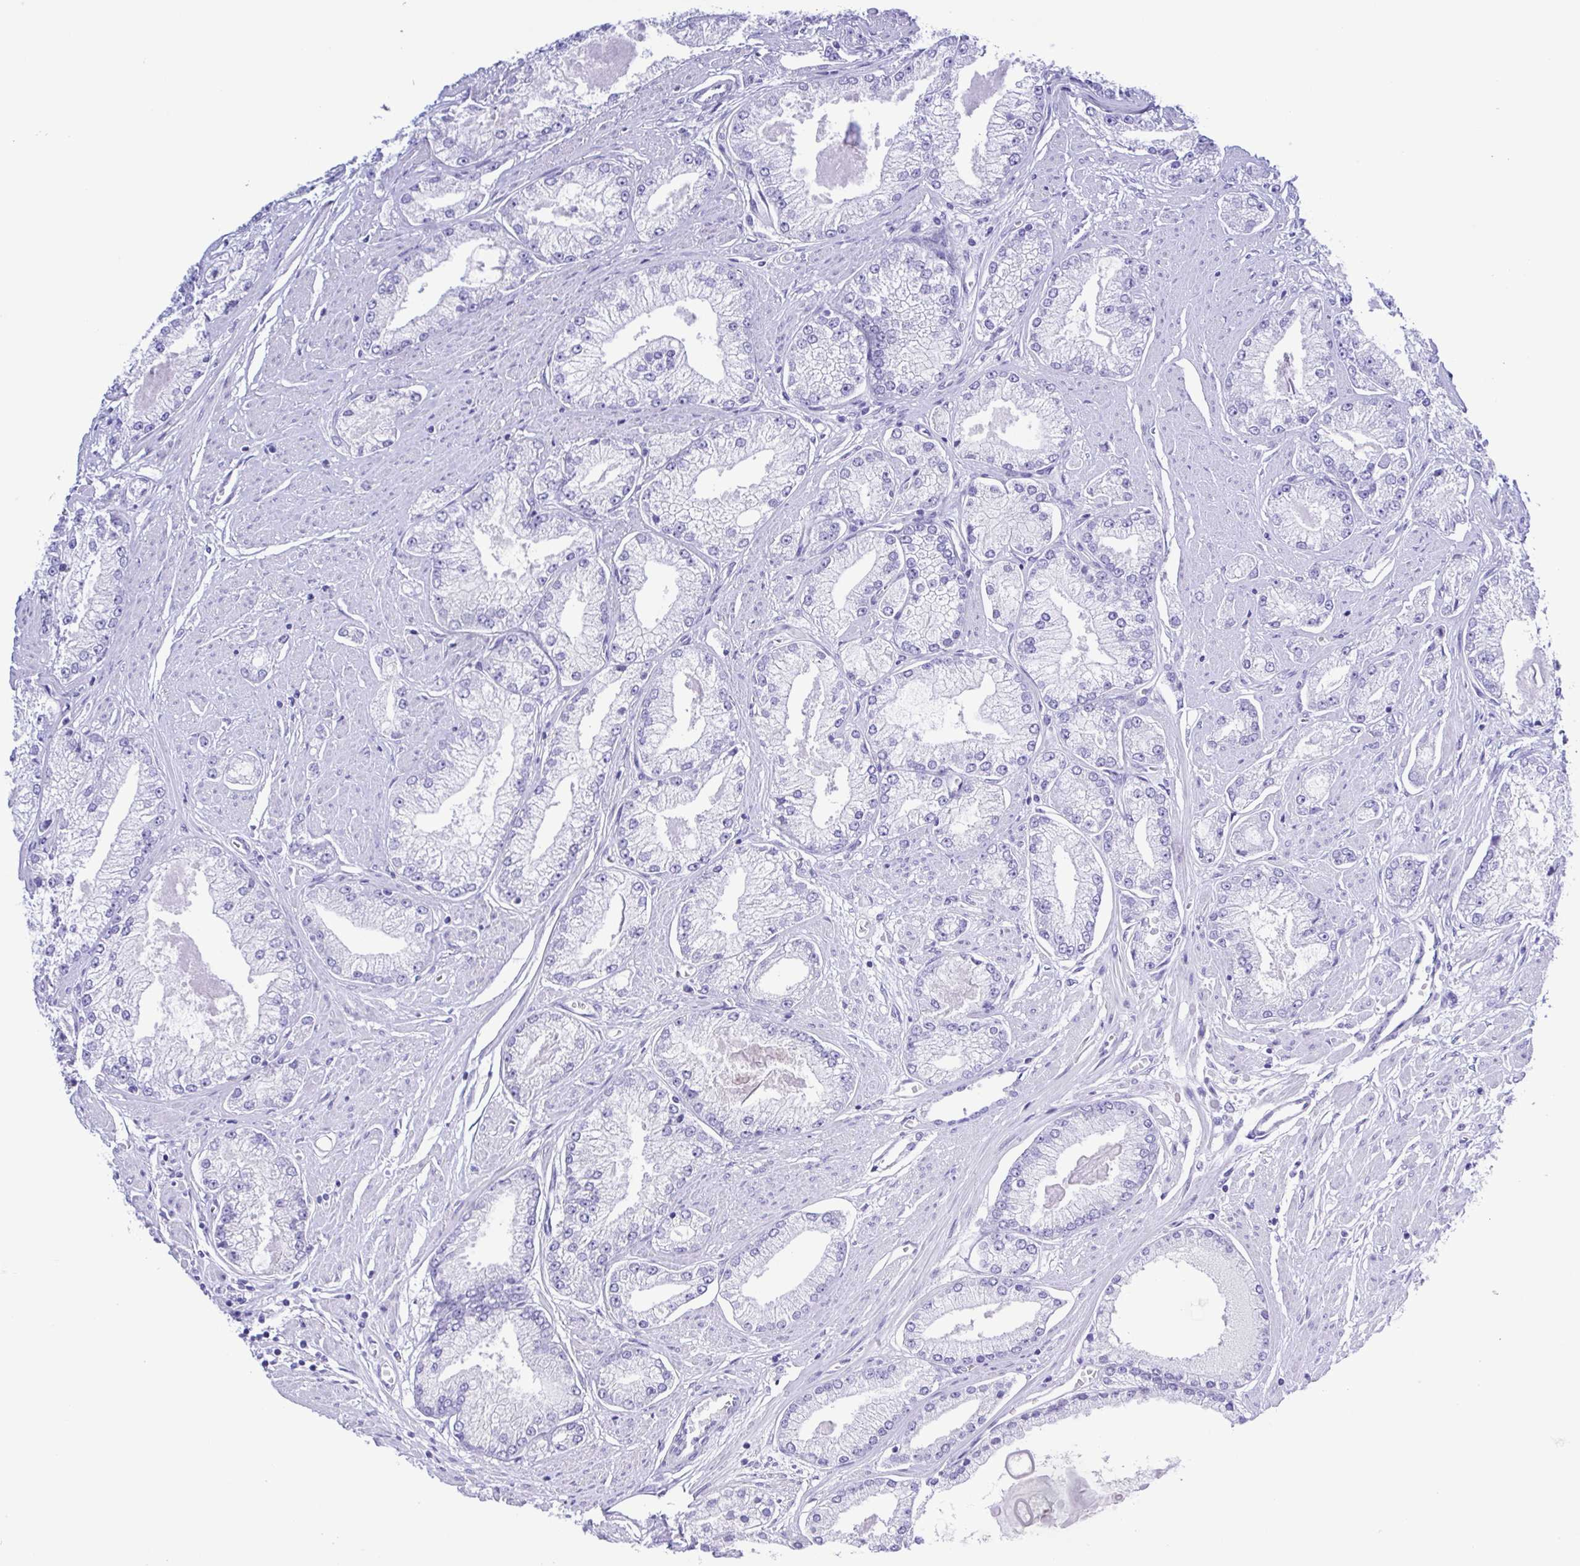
{"staining": {"intensity": "negative", "quantity": "none", "location": "none"}, "tissue": "prostate cancer", "cell_type": "Tumor cells", "image_type": "cancer", "snomed": [{"axis": "morphology", "description": "Adenocarcinoma, High grade"}, {"axis": "topography", "description": "Prostate"}], "caption": "High magnification brightfield microscopy of prostate cancer (adenocarcinoma (high-grade)) stained with DAB (brown) and counterstained with hematoxylin (blue): tumor cells show no significant positivity.", "gene": "GPR17", "patient": {"sex": "male", "age": 68}}